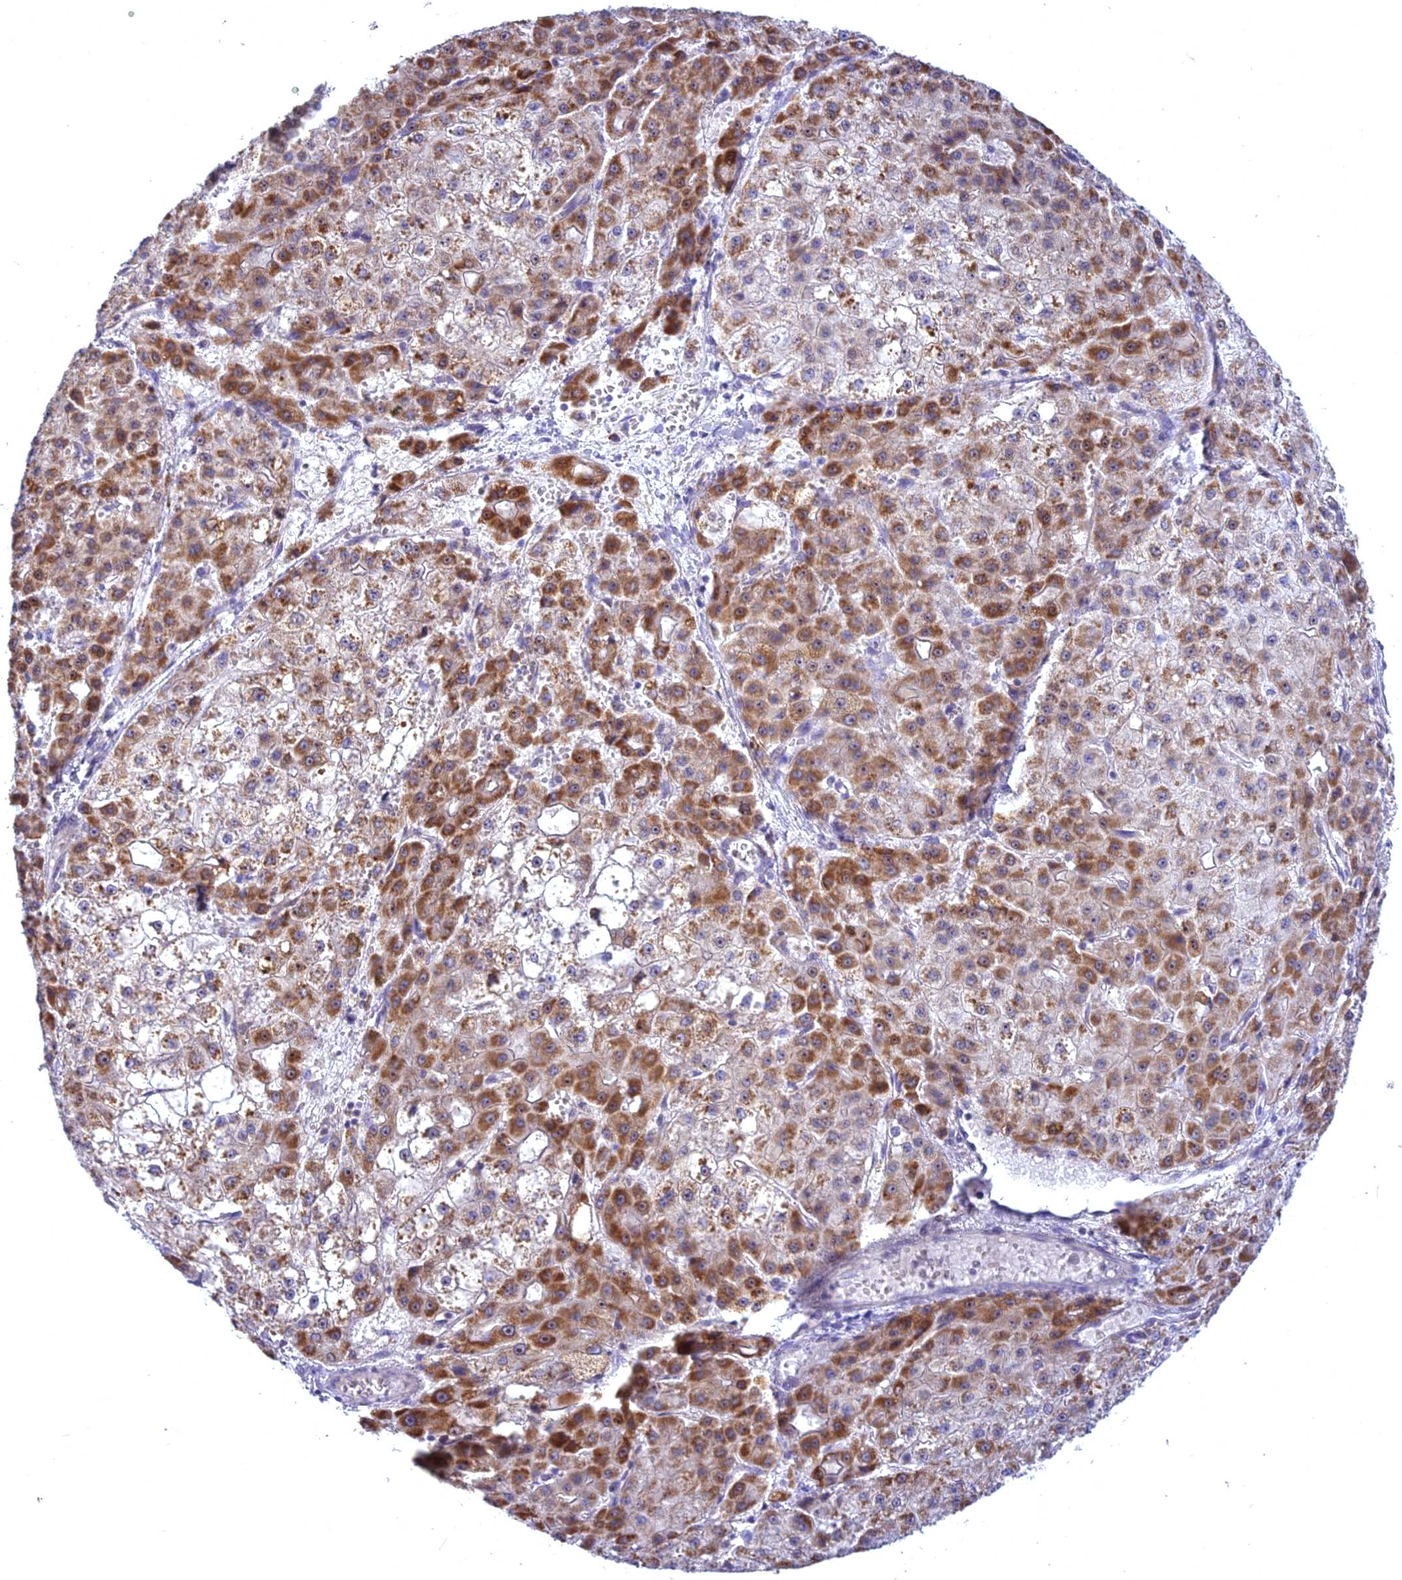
{"staining": {"intensity": "moderate", "quantity": "25%-75%", "location": "cytoplasmic/membranous,nuclear"}, "tissue": "liver cancer", "cell_type": "Tumor cells", "image_type": "cancer", "snomed": [{"axis": "morphology", "description": "Carcinoma, Hepatocellular, NOS"}, {"axis": "topography", "description": "Liver"}], "caption": "Approximately 25%-75% of tumor cells in hepatocellular carcinoma (liver) display moderate cytoplasmic/membranous and nuclear protein positivity as visualized by brown immunohistochemical staining.", "gene": "CENPV", "patient": {"sex": "male", "age": 47}}